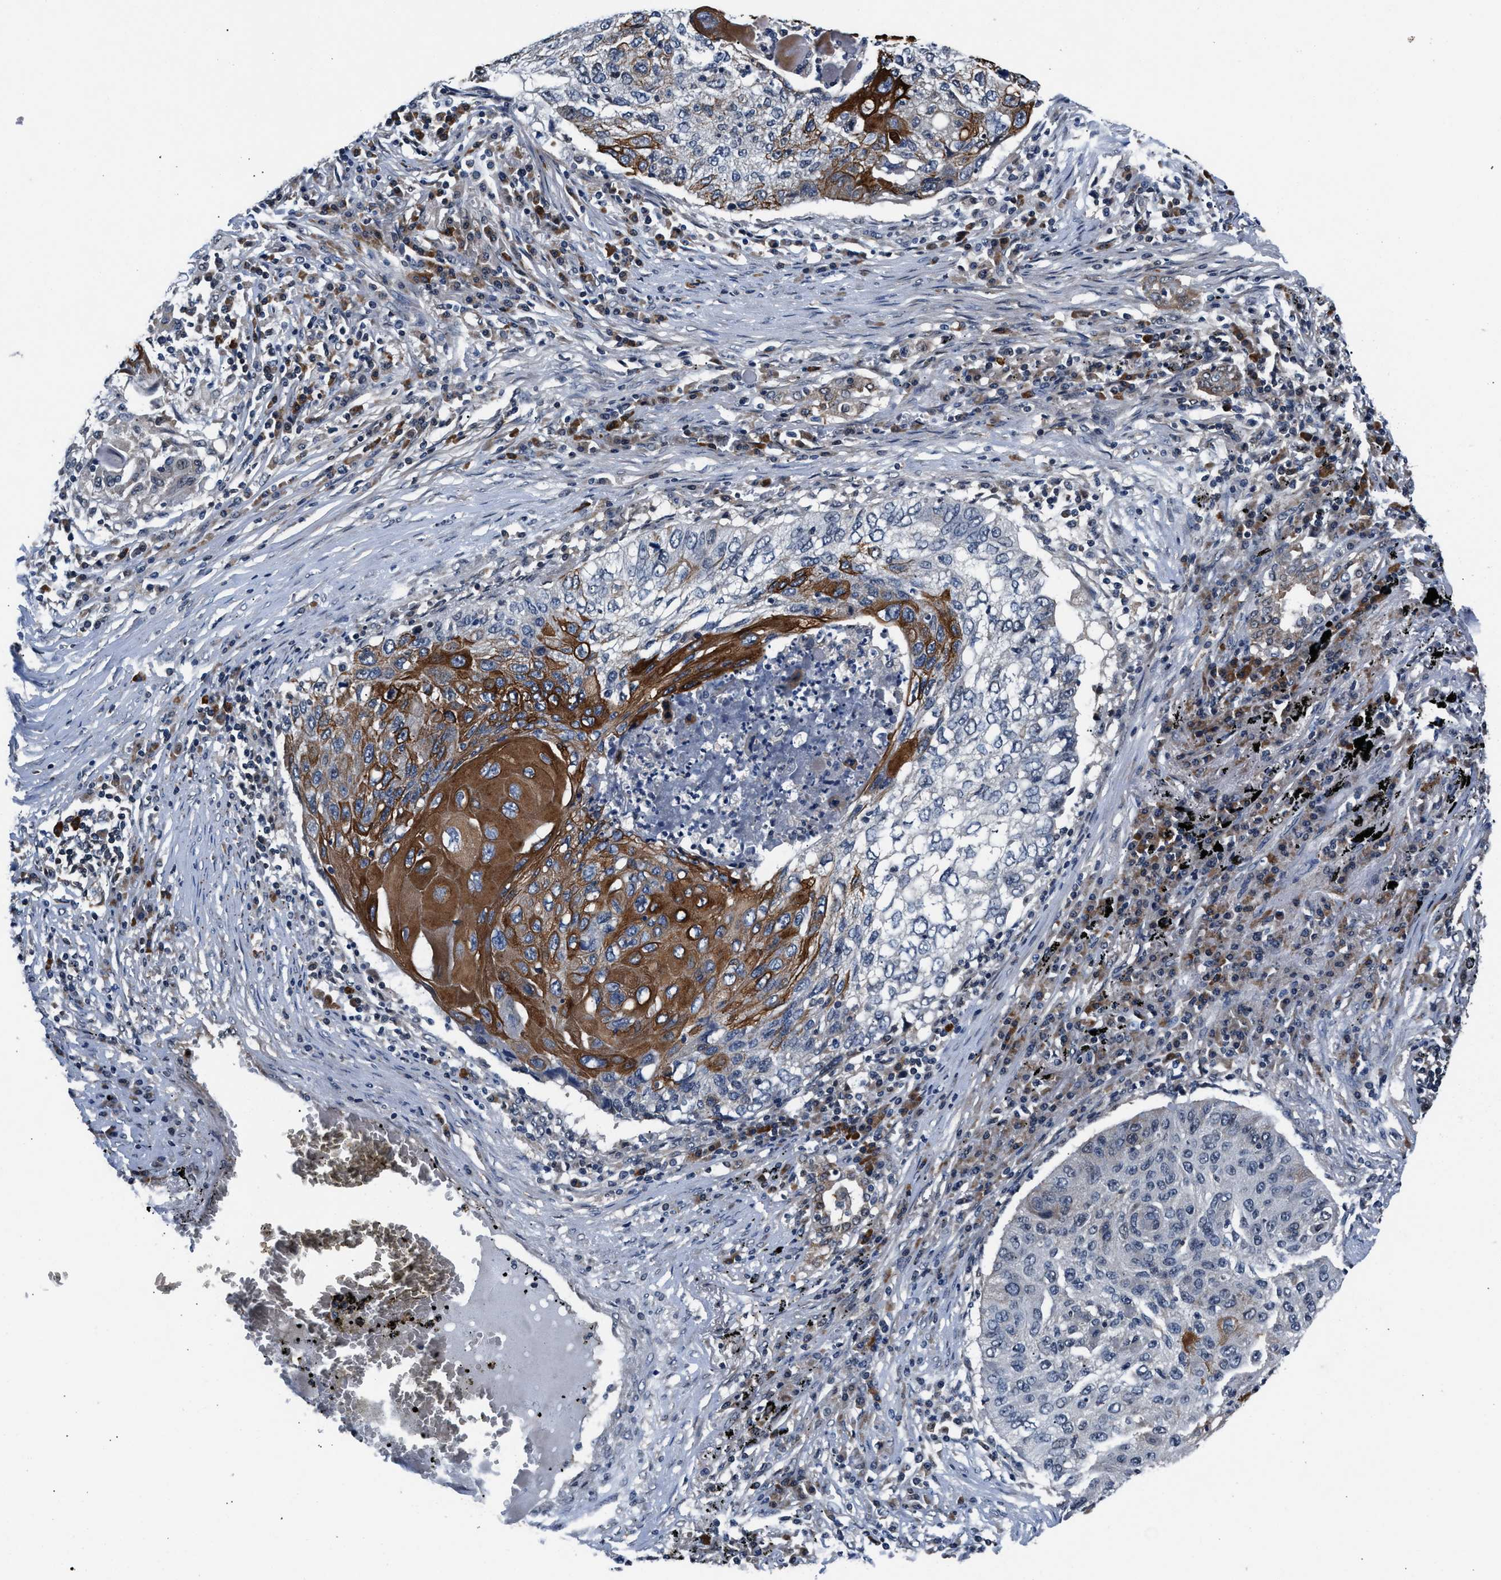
{"staining": {"intensity": "strong", "quantity": "25%-75%", "location": "cytoplasmic/membranous"}, "tissue": "lung cancer", "cell_type": "Tumor cells", "image_type": "cancer", "snomed": [{"axis": "morphology", "description": "Squamous cell carcinoma, NOS"}, {"axis": "topography", "description": "Lung"}], "caption": "Tumor cells display high levels of strong cytoplasmic/membranous positivity in about 25%-75% of cells in lung squamous cell carcinoma.", "gene": "PRPSAP2", "patient": {"sex": "female", "age": 63}}